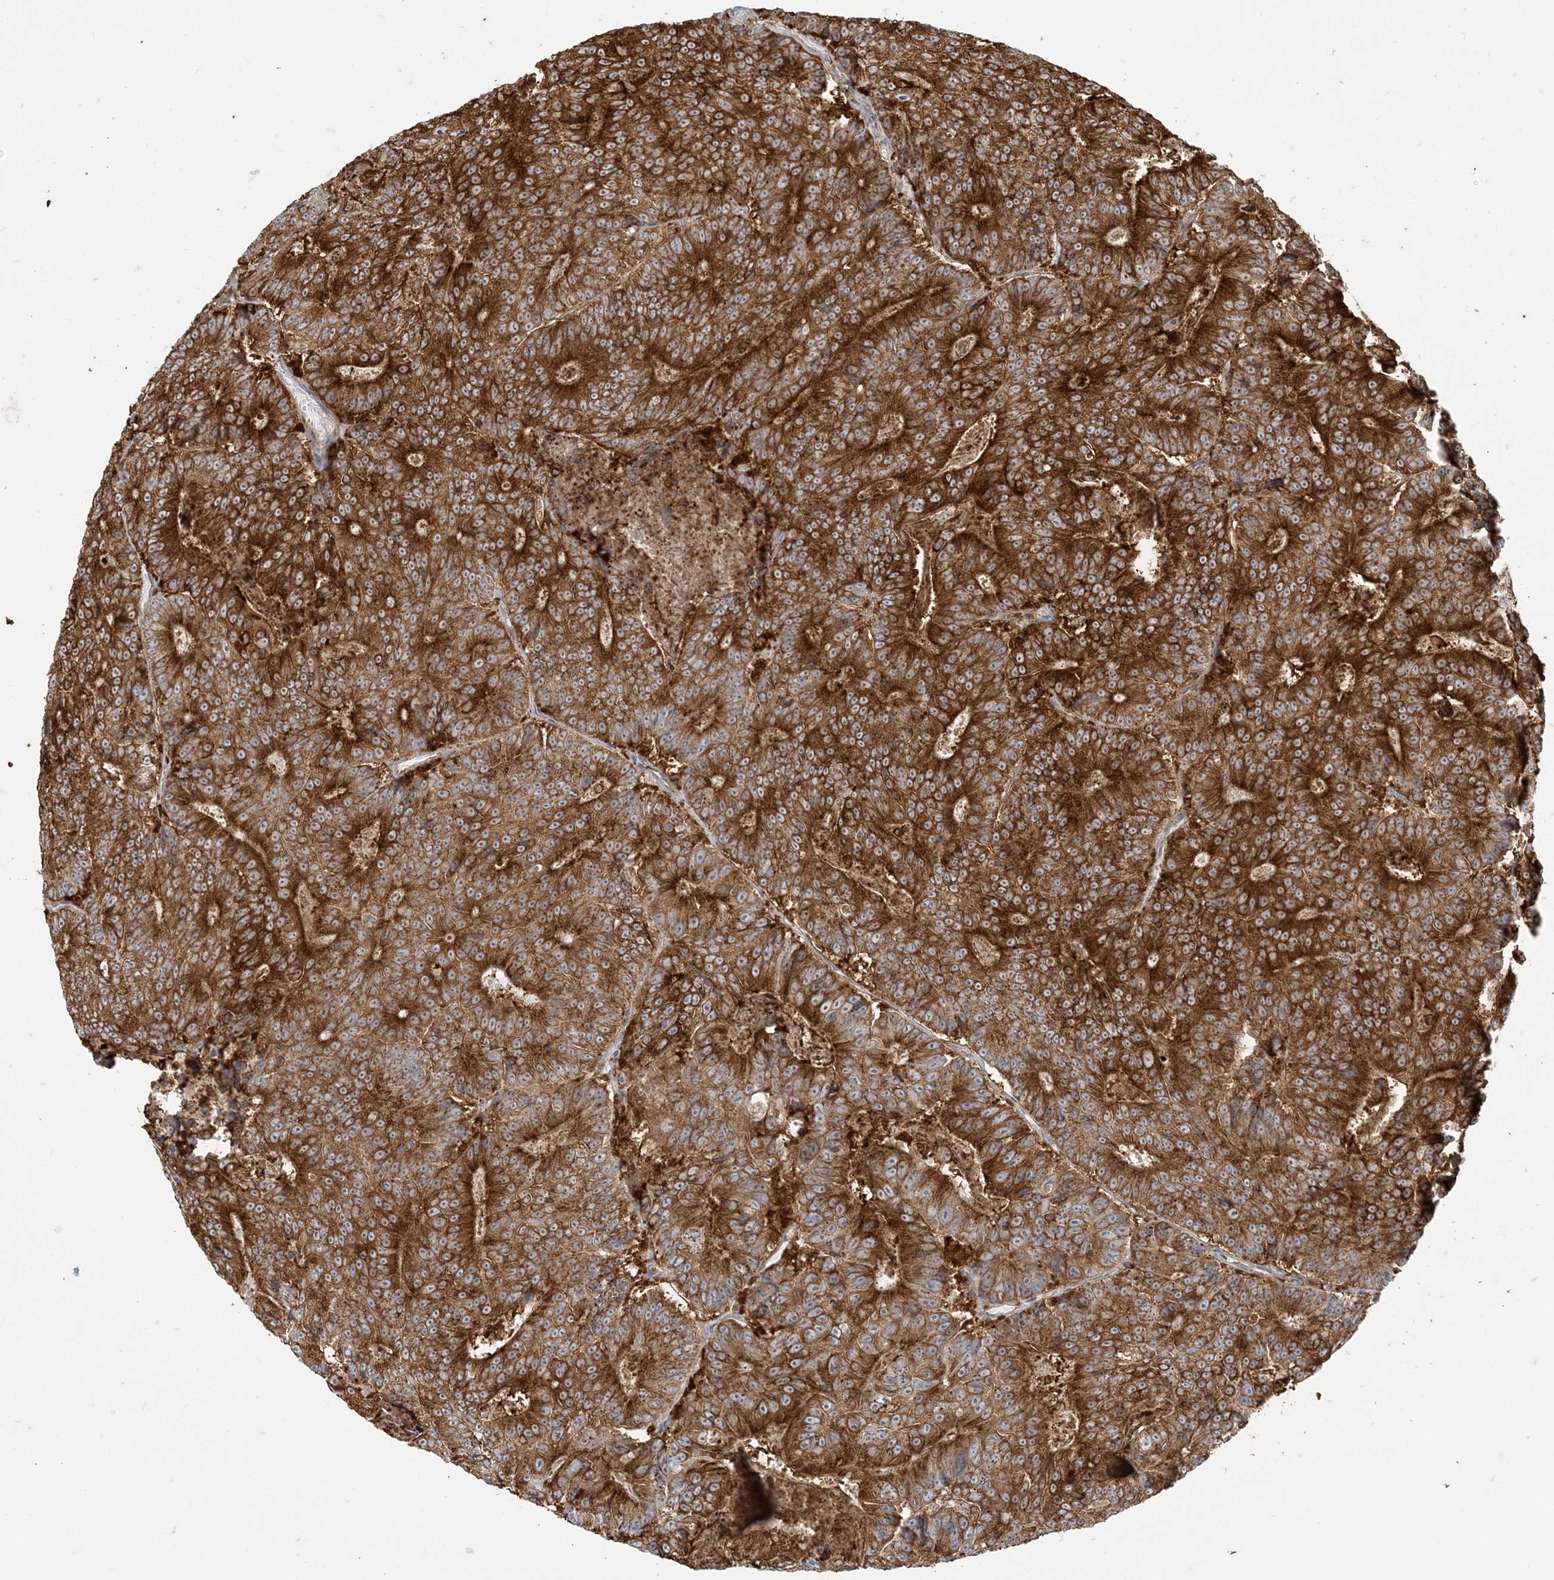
{"staining": {"intensity": "strong", "quantity": ">75%", "location": "cytoplasmic/membranous"}, "tissue": "colorectal cancer", "cell_type": "Tumor cells", "image_type": "cancer", "snomed": [{"axis": "morphology", "description": "Adenocarcinoma, NOS"}, {"axis": "topography", "description": "Colon"}], "caption": "Brown immunohistochemical staining in human colorectal adenocarcinoma demonstrates strong cytoplasmic/membranous staining in about >75% of tumor cells.", "gene": "DERL3", "patient": {"sex": "male", "age": 83}}